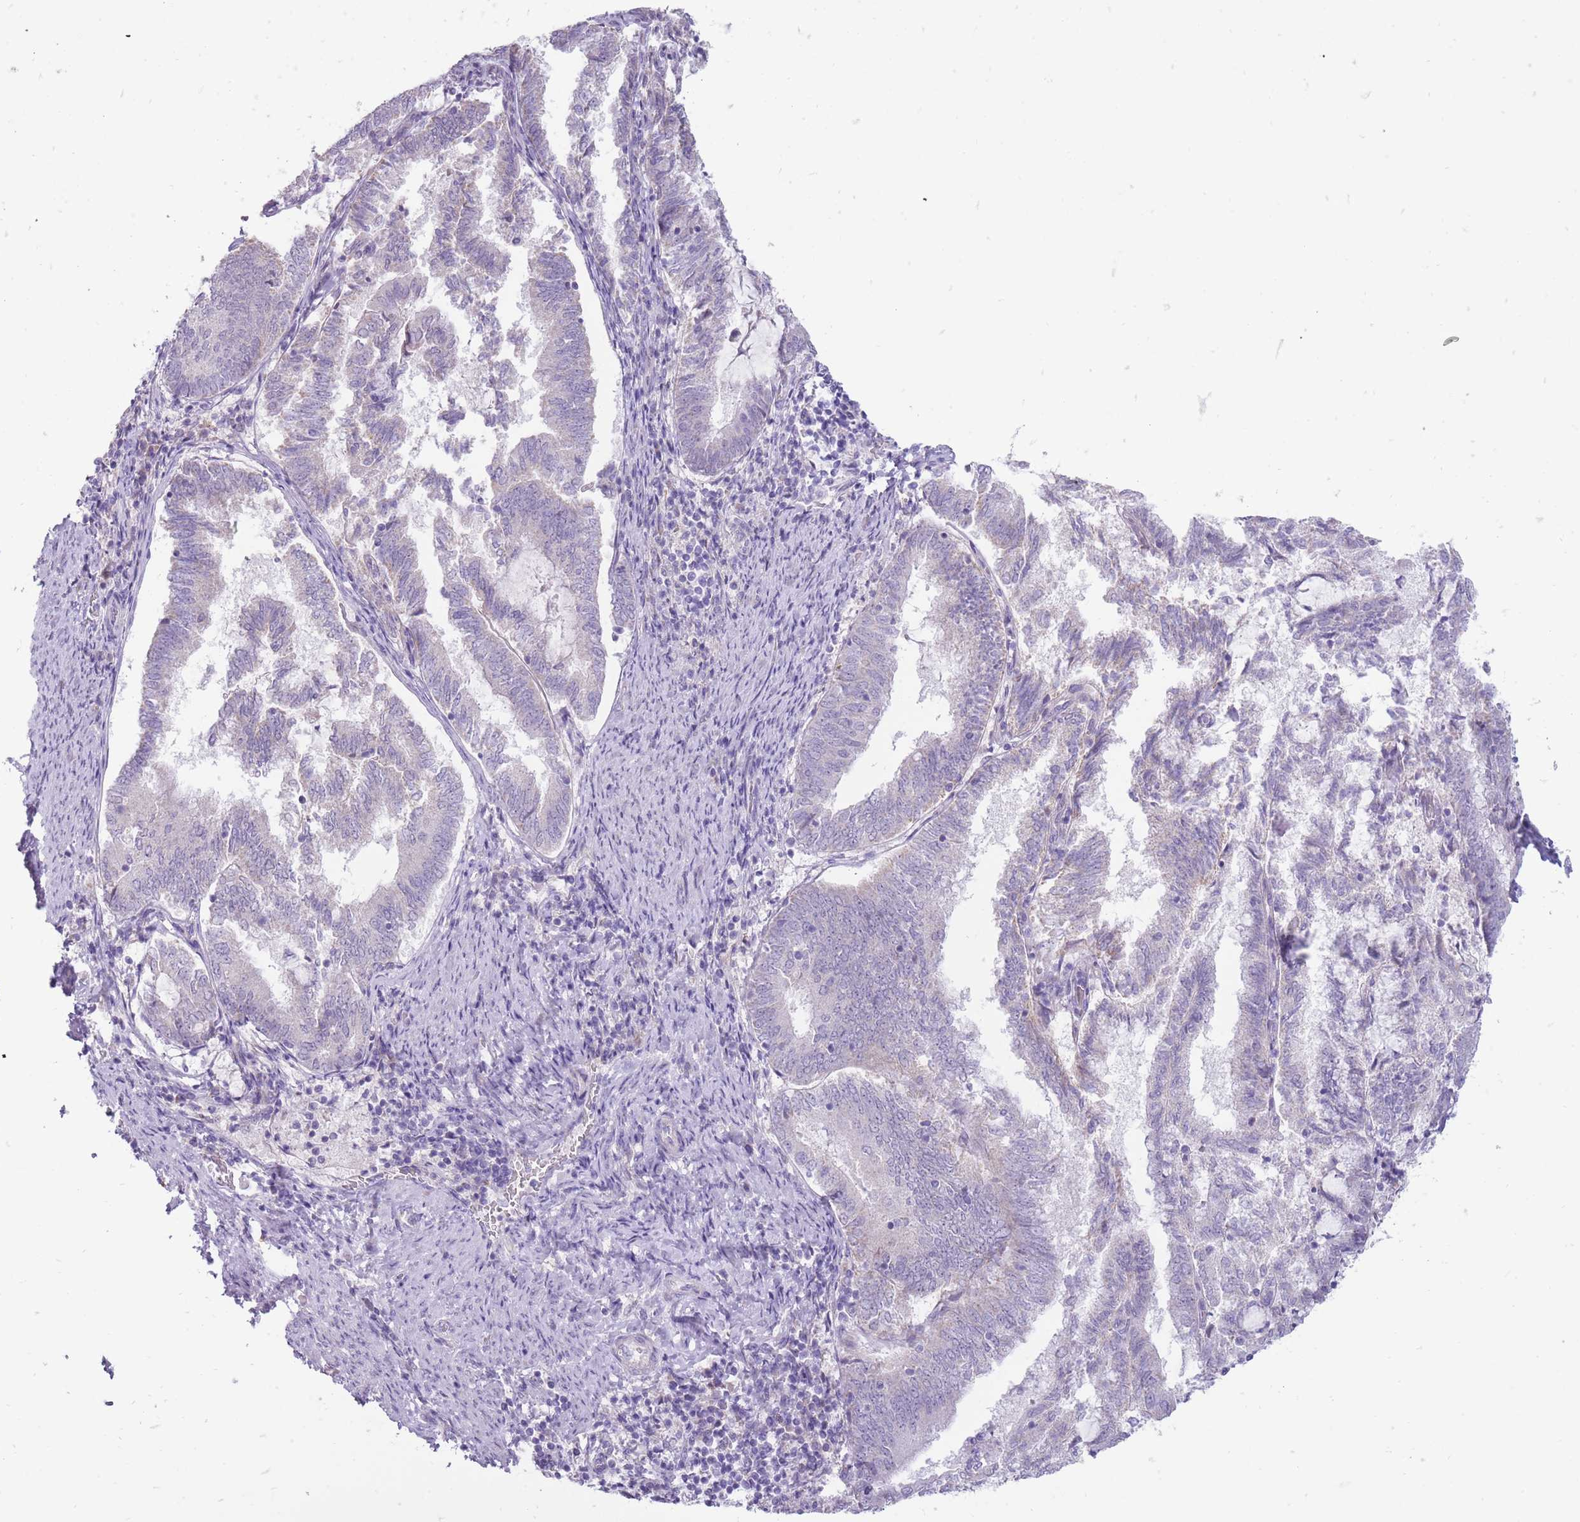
{"staining": {"intensity": "negative", "quantity": "none", "location": "none"}, "tissue": "endometrial cancer", "cell_type": "Tumor cells", "image_type": "cancer", "snomed": [{"axis": "morphology", "description": "Adenocarcinoma, NOS"}, {"axis": "topography", "description": "Endometrium"}], "caption": "This image is of endometrial cancer (adenocarcinoma) stained with immunohistochemistry to label a protein in brown with the nuclei are counter-stained blue. There is no staining in tumor cells.", "gene": "ERICH4", "patient": {"sex": "female", "age": 80}}